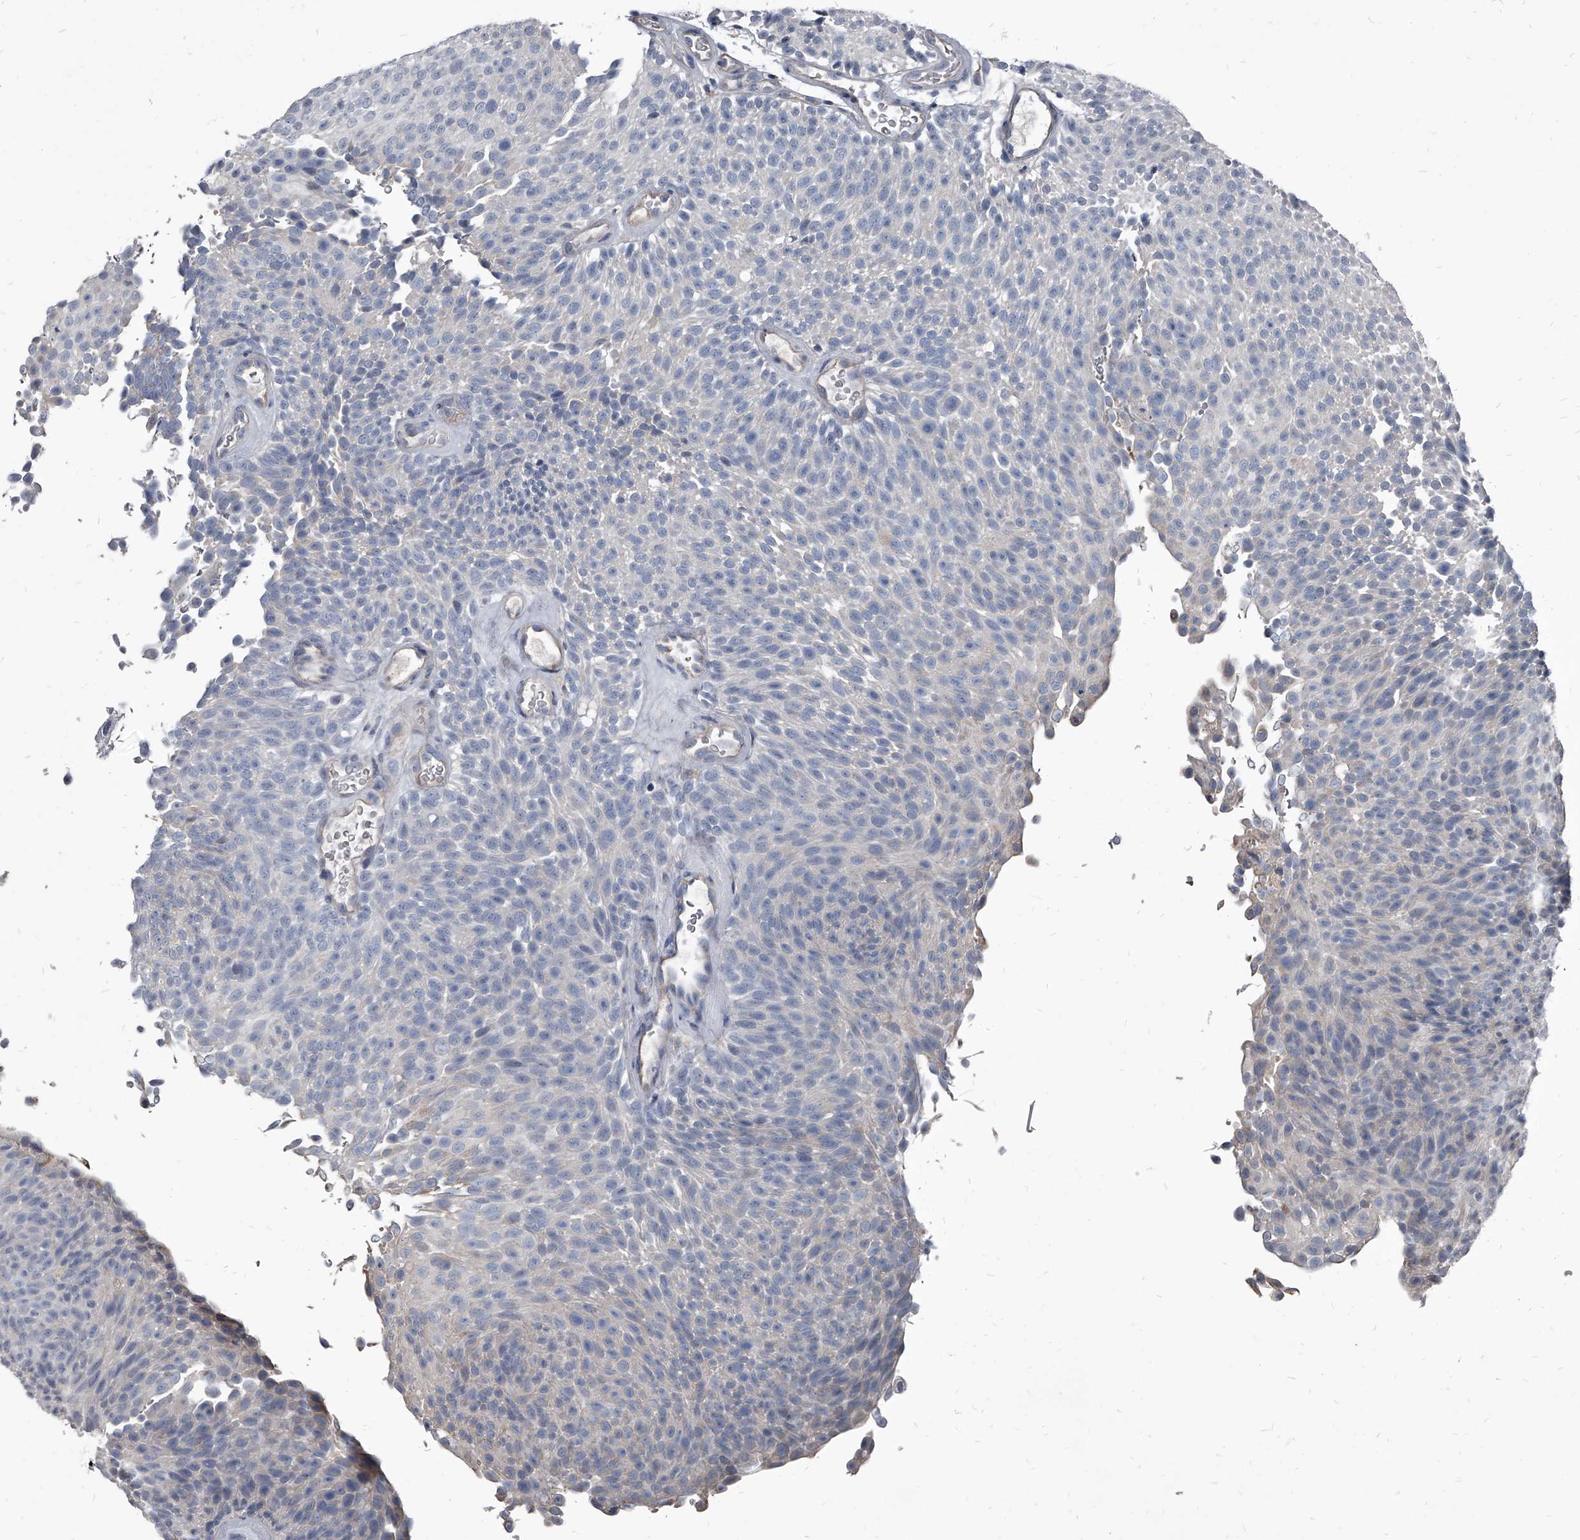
{"staining": {"intensity": "negative", "quantity": "none", "location": "none"}, "tissue": "urothelial cancer", "cell_type": "Tumor cells", "image_type": "cancer", "snomed": [{"axis": "morphology", "description": "Urothelial carcinoma, Low grade"}, {"axis": "topography", "description": "Urinary bladder"}], "caption": "Low-grade urothelial carcinoma was stained to show a protein in brown. There is no significant expression in tumor cells. Brightfield microscopy of immunohistochemistry stained with DAB (3,3'-diaminobenzidine) (brown) and hematoxylin (blue), captured at high magnification.", "gene": "PGLYRP3", "patient": {"sex": "male", "age": 78}}